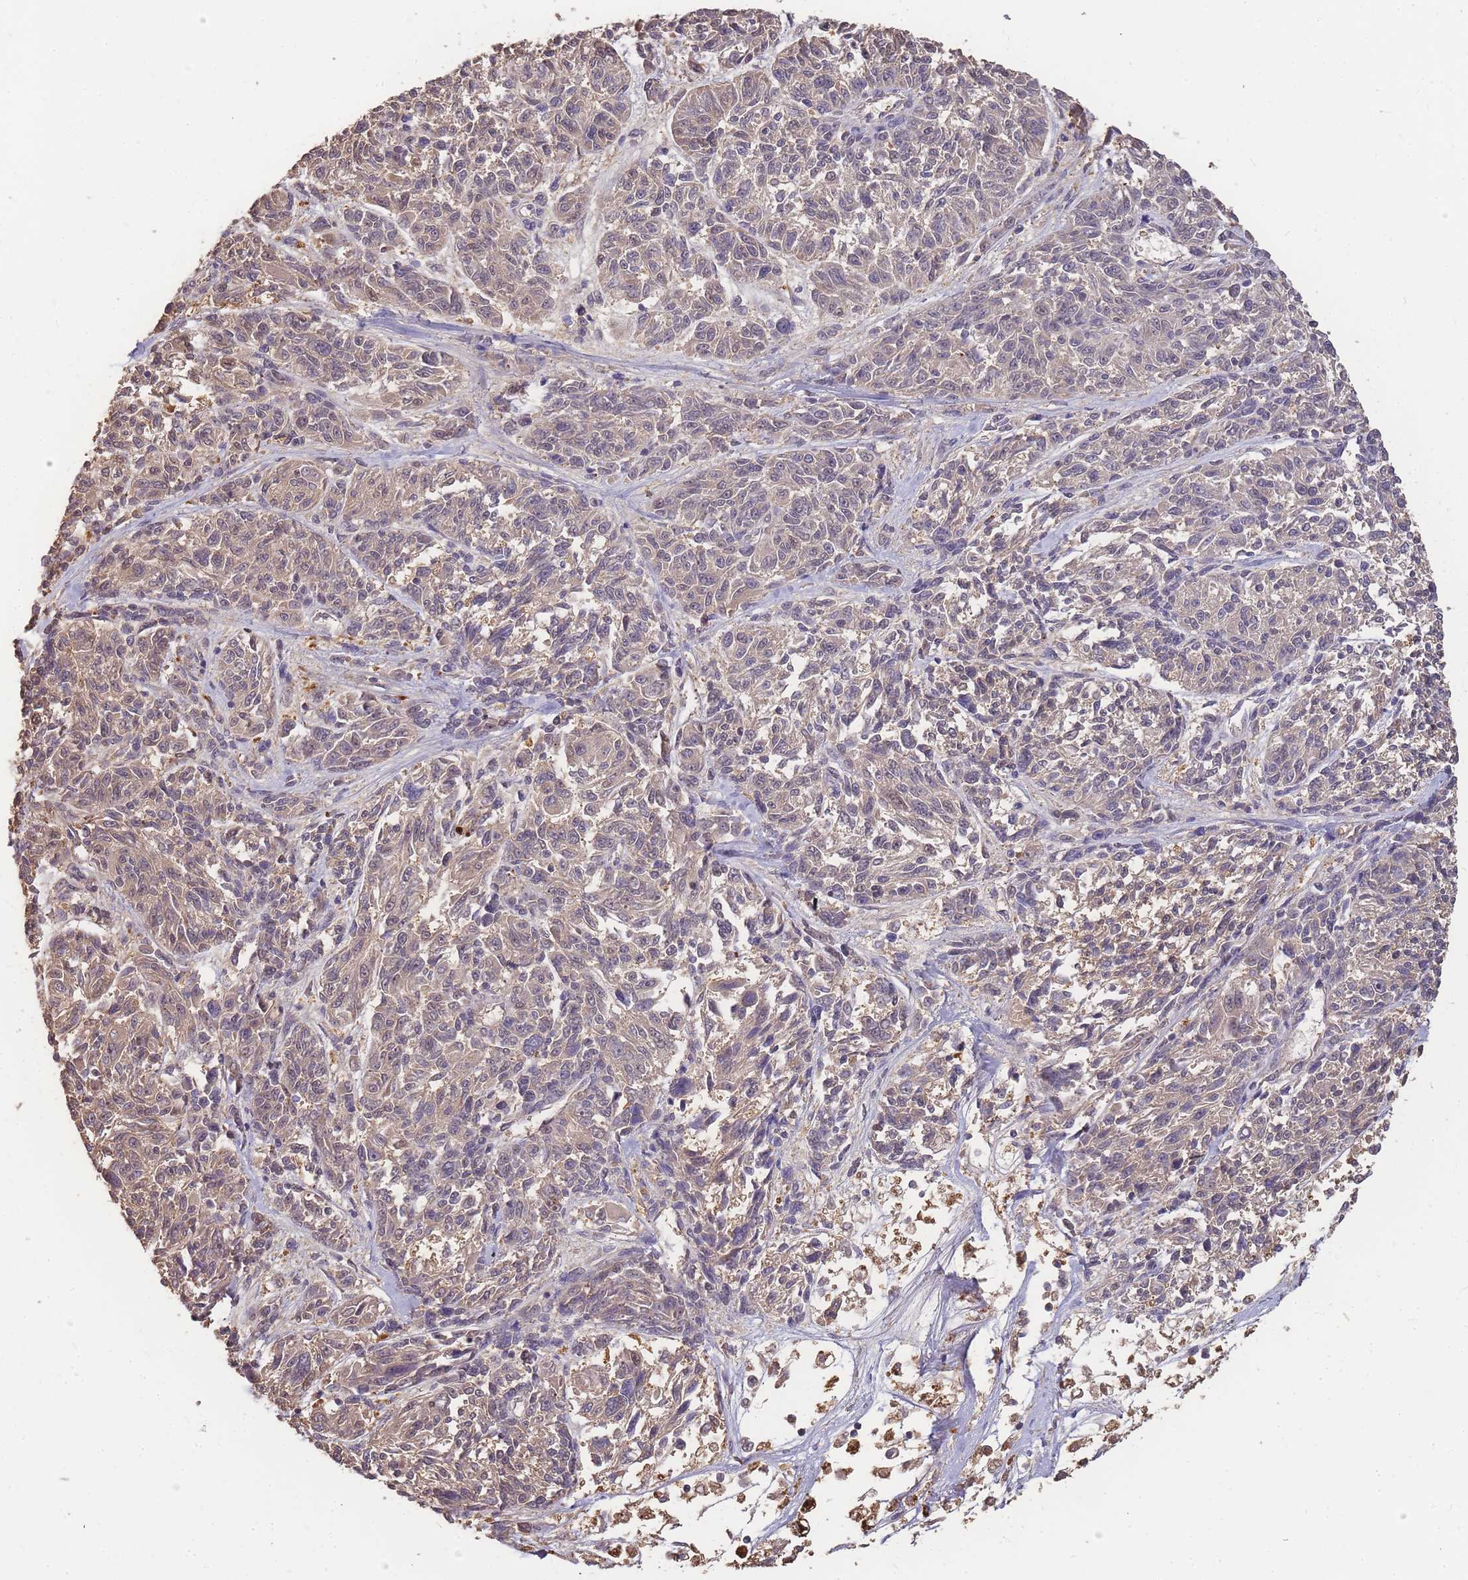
{"staining": {"intensity": "negative", "quantity": "none", "location": "none"}, "tissue": "melanoma", "cell_type": "Tumor cells", "image_type": "cancer", "snomed": [{"axis": "morphology", "description": "Malignant melanoma, NOS"}, {"axis": "topography", "description": "Skin"}], "caption": "Photomicrograph shows no protein staining in tumor cells of malignant melanoma tissue.", "gene": "CDKN2AIPNL", "patient": {"sex": "male", "age": 53}}